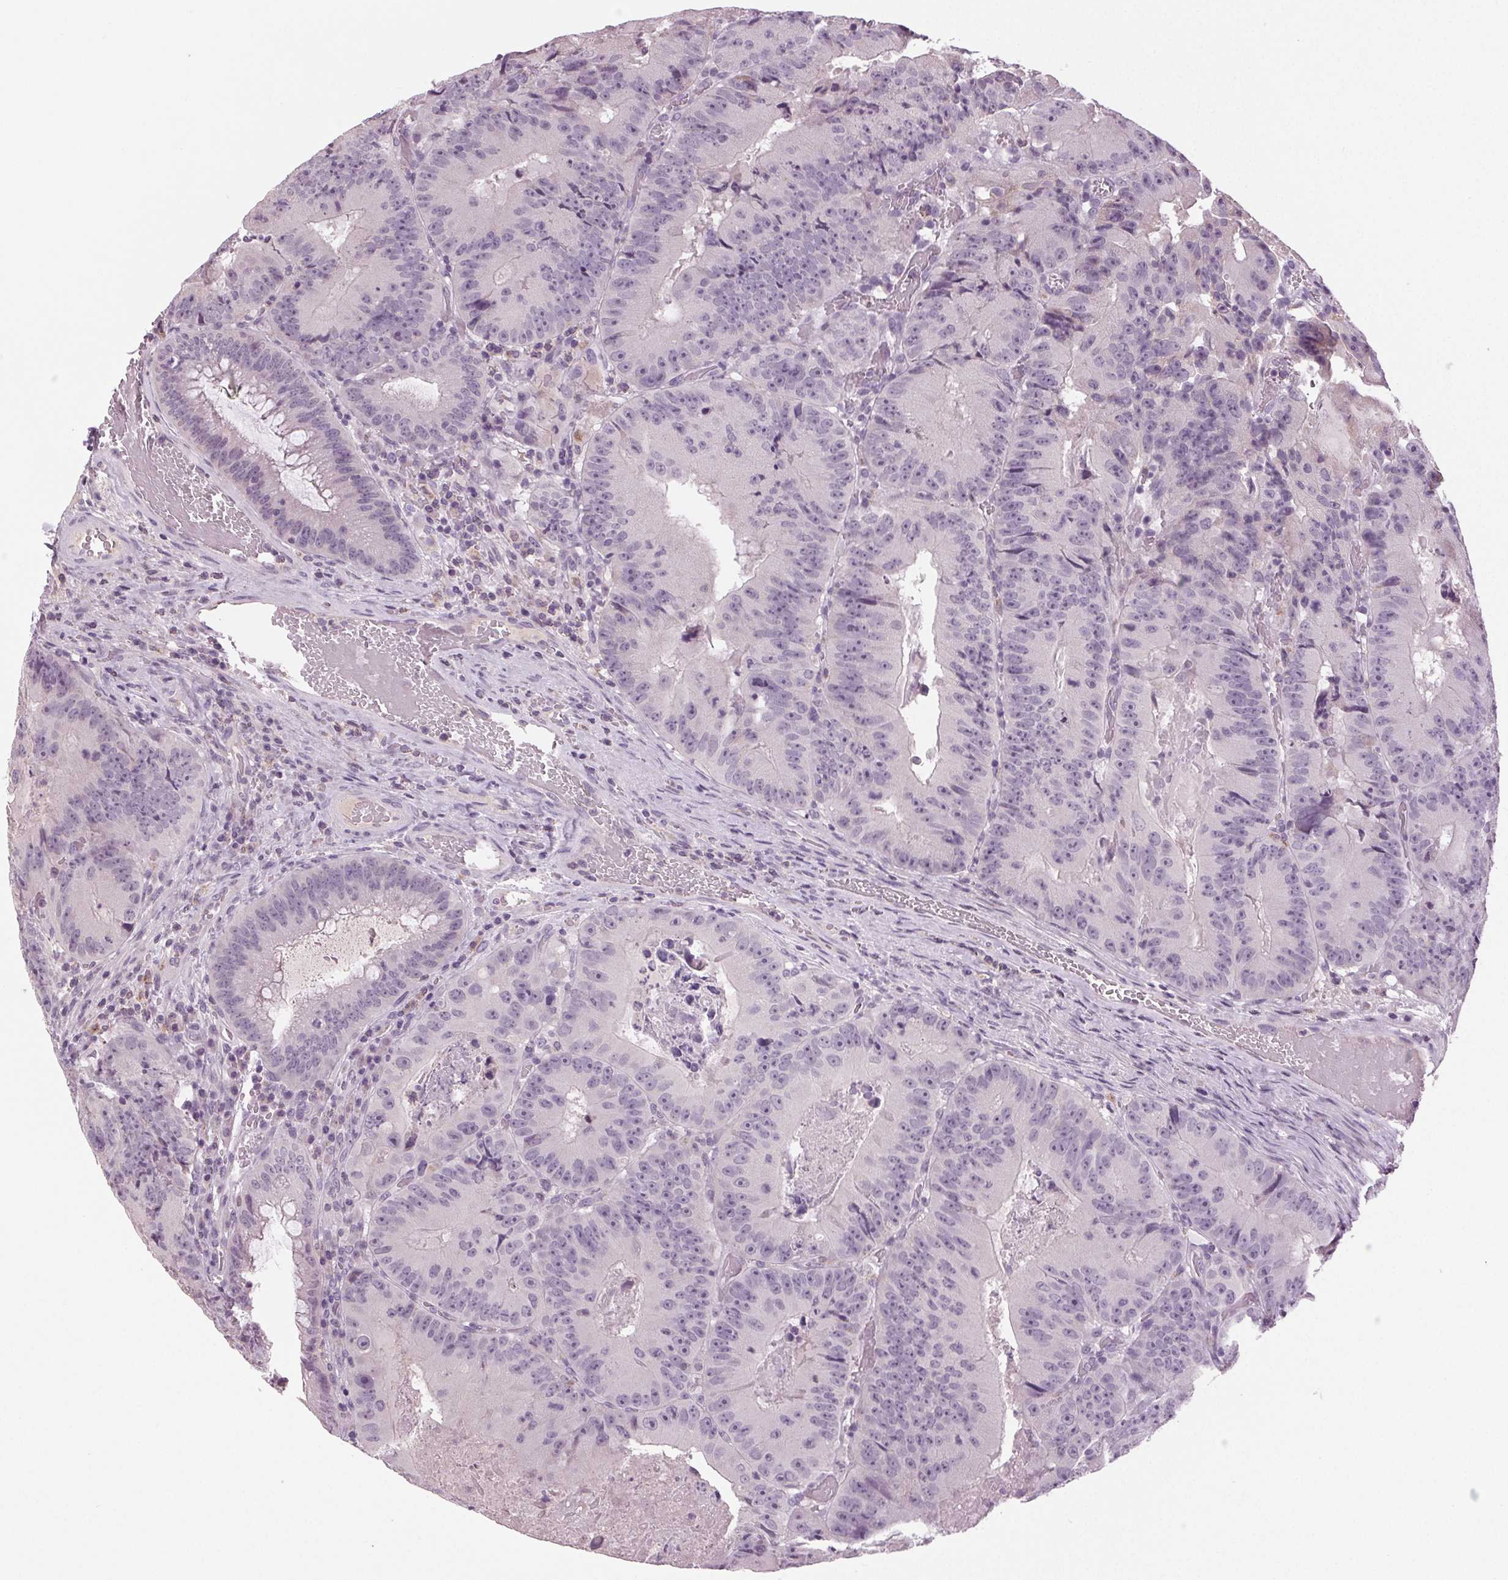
{"staining": {"intensity": "negative", "quantity": "none", "location": "none"}, "tissue": "colorectal cancer", "cell_type": "Tumor cells", "image_type": "cancer", "snomed": [{"axis": "morphology", "description": "Adenocarcinoma, NOS"}, {"axis": "topography", "description": "Colon"}], "caption": "Immunohistochemical staining of human colorectal cancer shows no significant expression in tumor cells.", "gene": "DNAH12", "patient": {"sex": "female", "age": 86}}